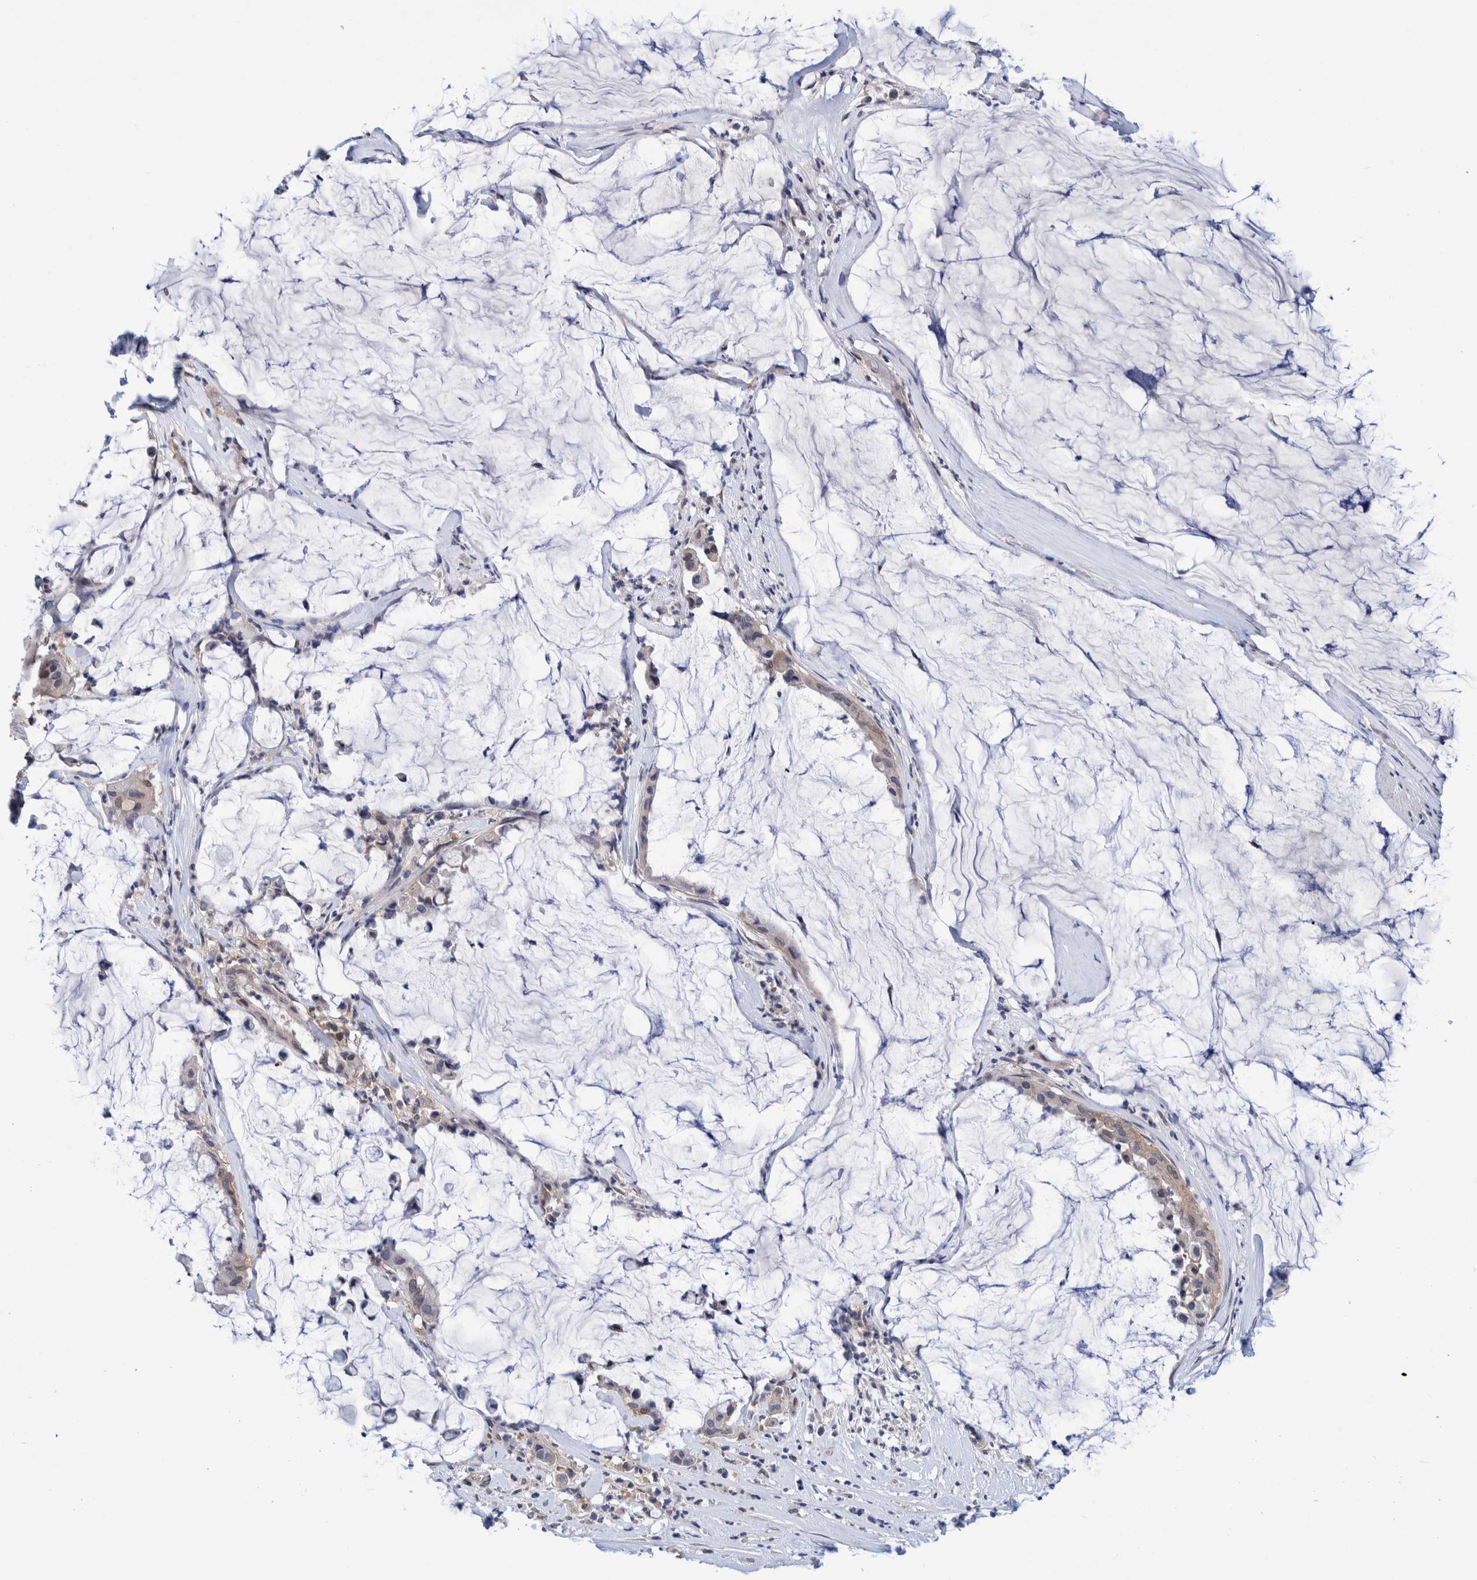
{"staining": {"intensity": "weak", "quantity": ">75%", "location": "cytoplasmic/membranous"}, "tissue": "pancreatic cancer", "cell_type": "Tumor cells", "image_type": "cancer", "snomed": [{"axis": "morphology", "description": "Adenocarcinoma, NOS"}, {"axis": "topography", "description": "Pancreas"}], "caption": "Human pancreatic cancer stained with a brown dye reveals weak cytoplasmic/membranous positive expression in approximately >75% of tumor cells.", "gene": "PFAS", "patient": {"sex": "male", "age": 41}}